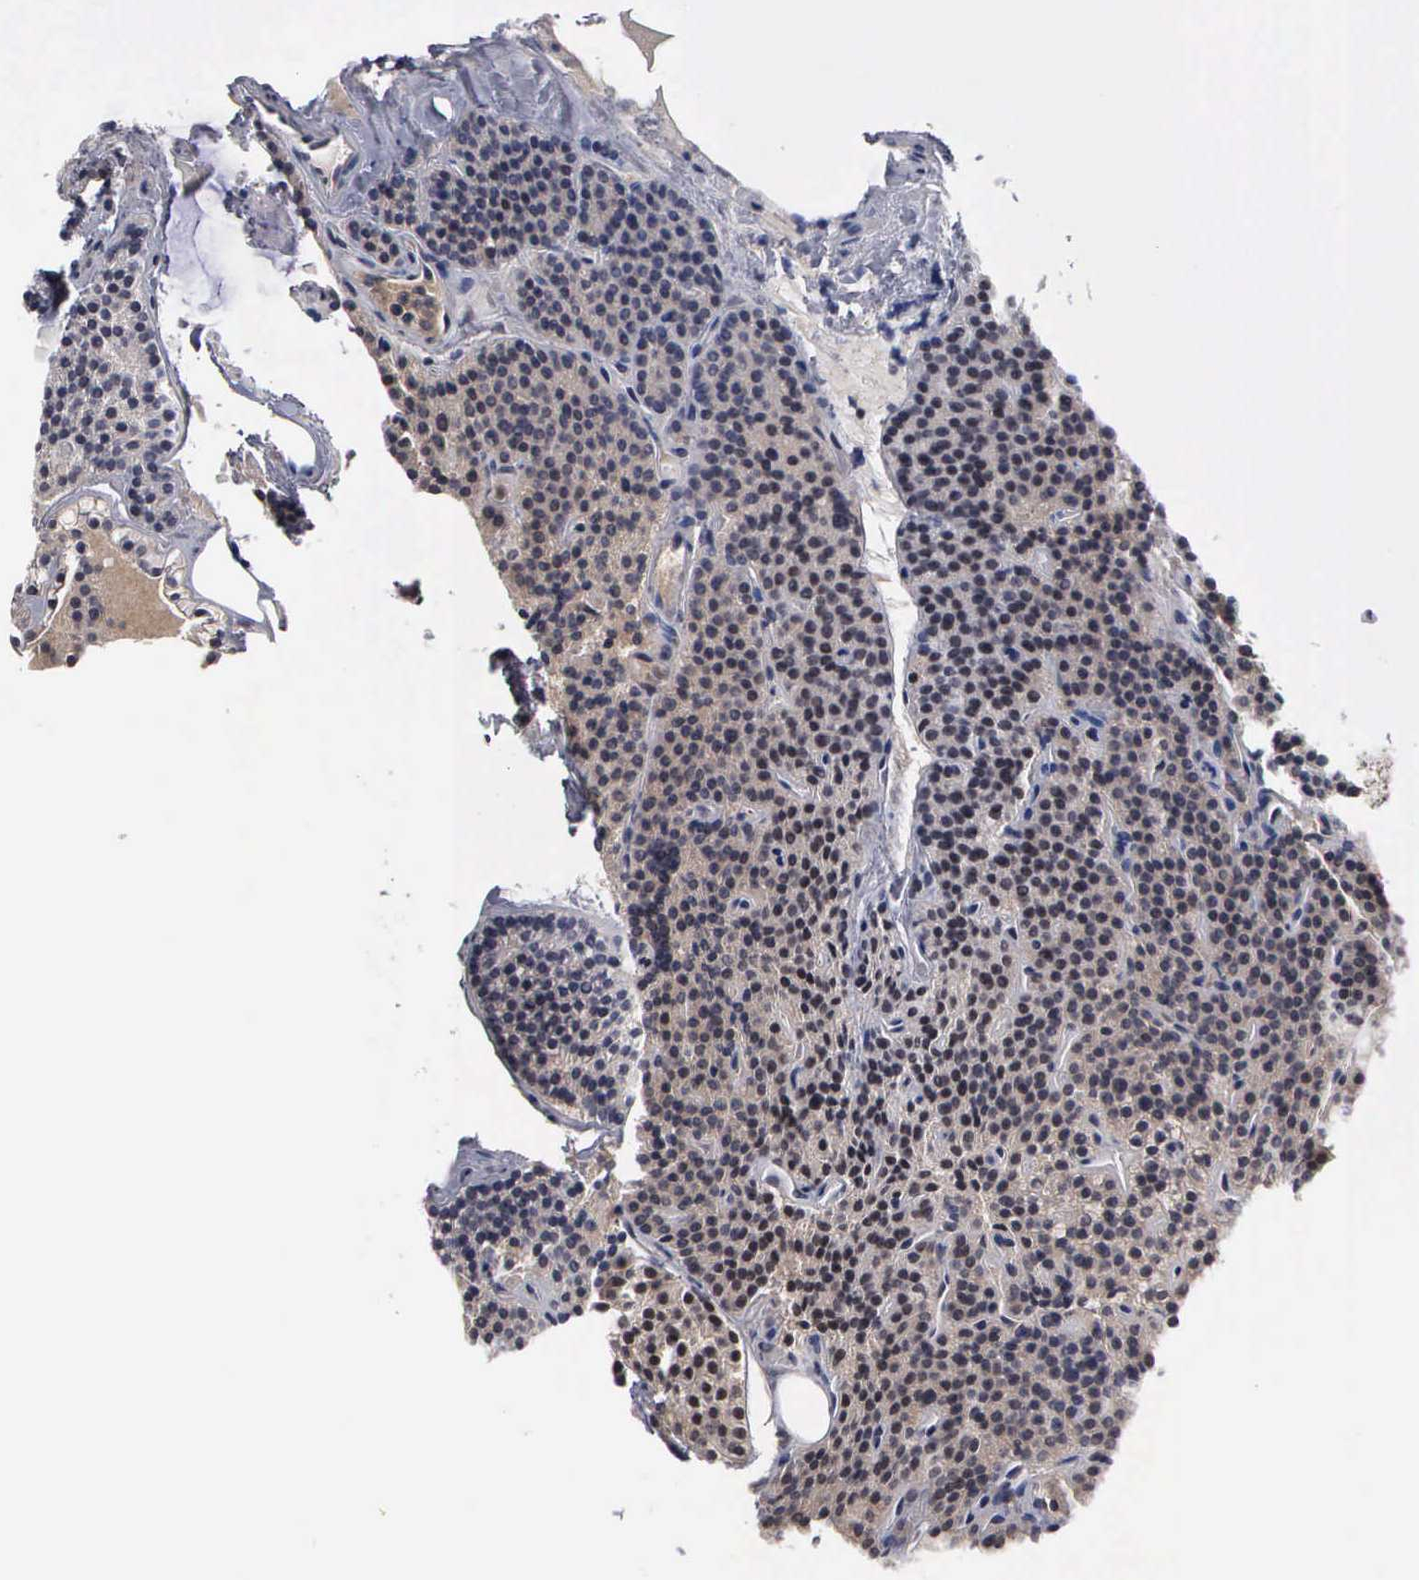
{"staining": {"intensity": "weak", "quantity": "25%-75%", "location": "cytoplasmic/membranous,nuclear"}, "tissue": "parathyroid gland", "cell_type": "Glandular cells", "image_type": "normal", "snomed": [{"axis": "morphology", "description": "Normal tissue, NOS"}, {"axis": "topography", "description": "Parathyroid gland"}], "caption": "Immunohistochemical staining of unremarkable parathyroid gland shows weak cytoplasmic/membranous,nuclear protein positivity in about 25%-75% of glandular cells. (Brightfield microscopy of DAB IHC at high magnification).", "gene": "TRMT5", "patient": {"sex": "female", "age": 29}}